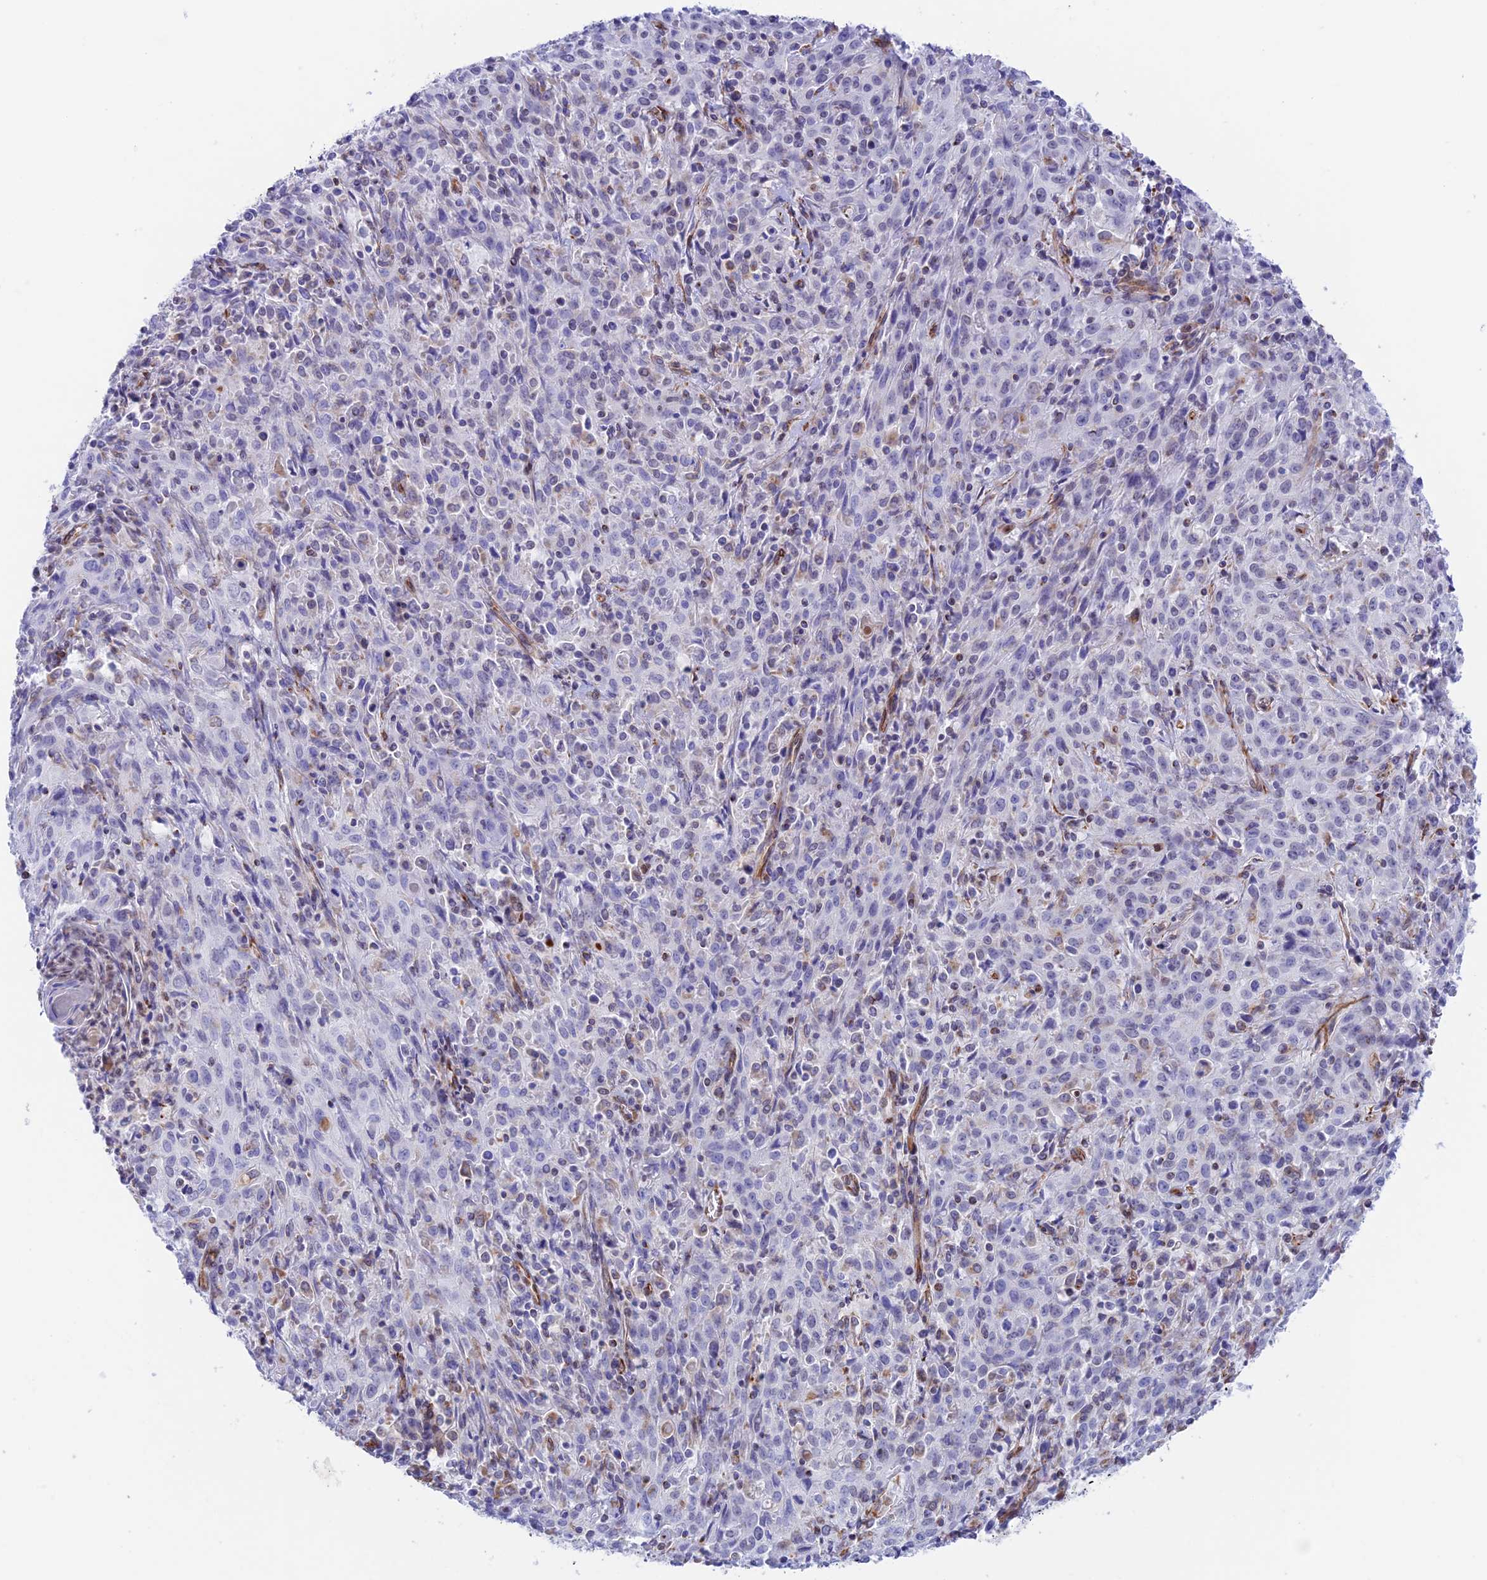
{"staining": {"intensity": "negative", "quantity": "none", "location": "none"}, "tissue": "cervical cancer", "cell_type": "Tumor cells", "image_type": "cancer", "snomed": [{"axis": "morphology", "description": "Squamous cell carcinoma, NOS"}, {"axis": "topography", "description": "Cervix"}], "caption": "The immunohistochemistry (IHC) photomicrograph has no significant staining in tumor cells of squamous cell carcinoma (cervical) tissue. (DAB (3,3'-diaminobenzidine) immunohistochemistry (IHC) visualized using brightfield microscopy, high magnification).", "gene": "ZNF652", "patient": {"sex": "female", "age": 57}}